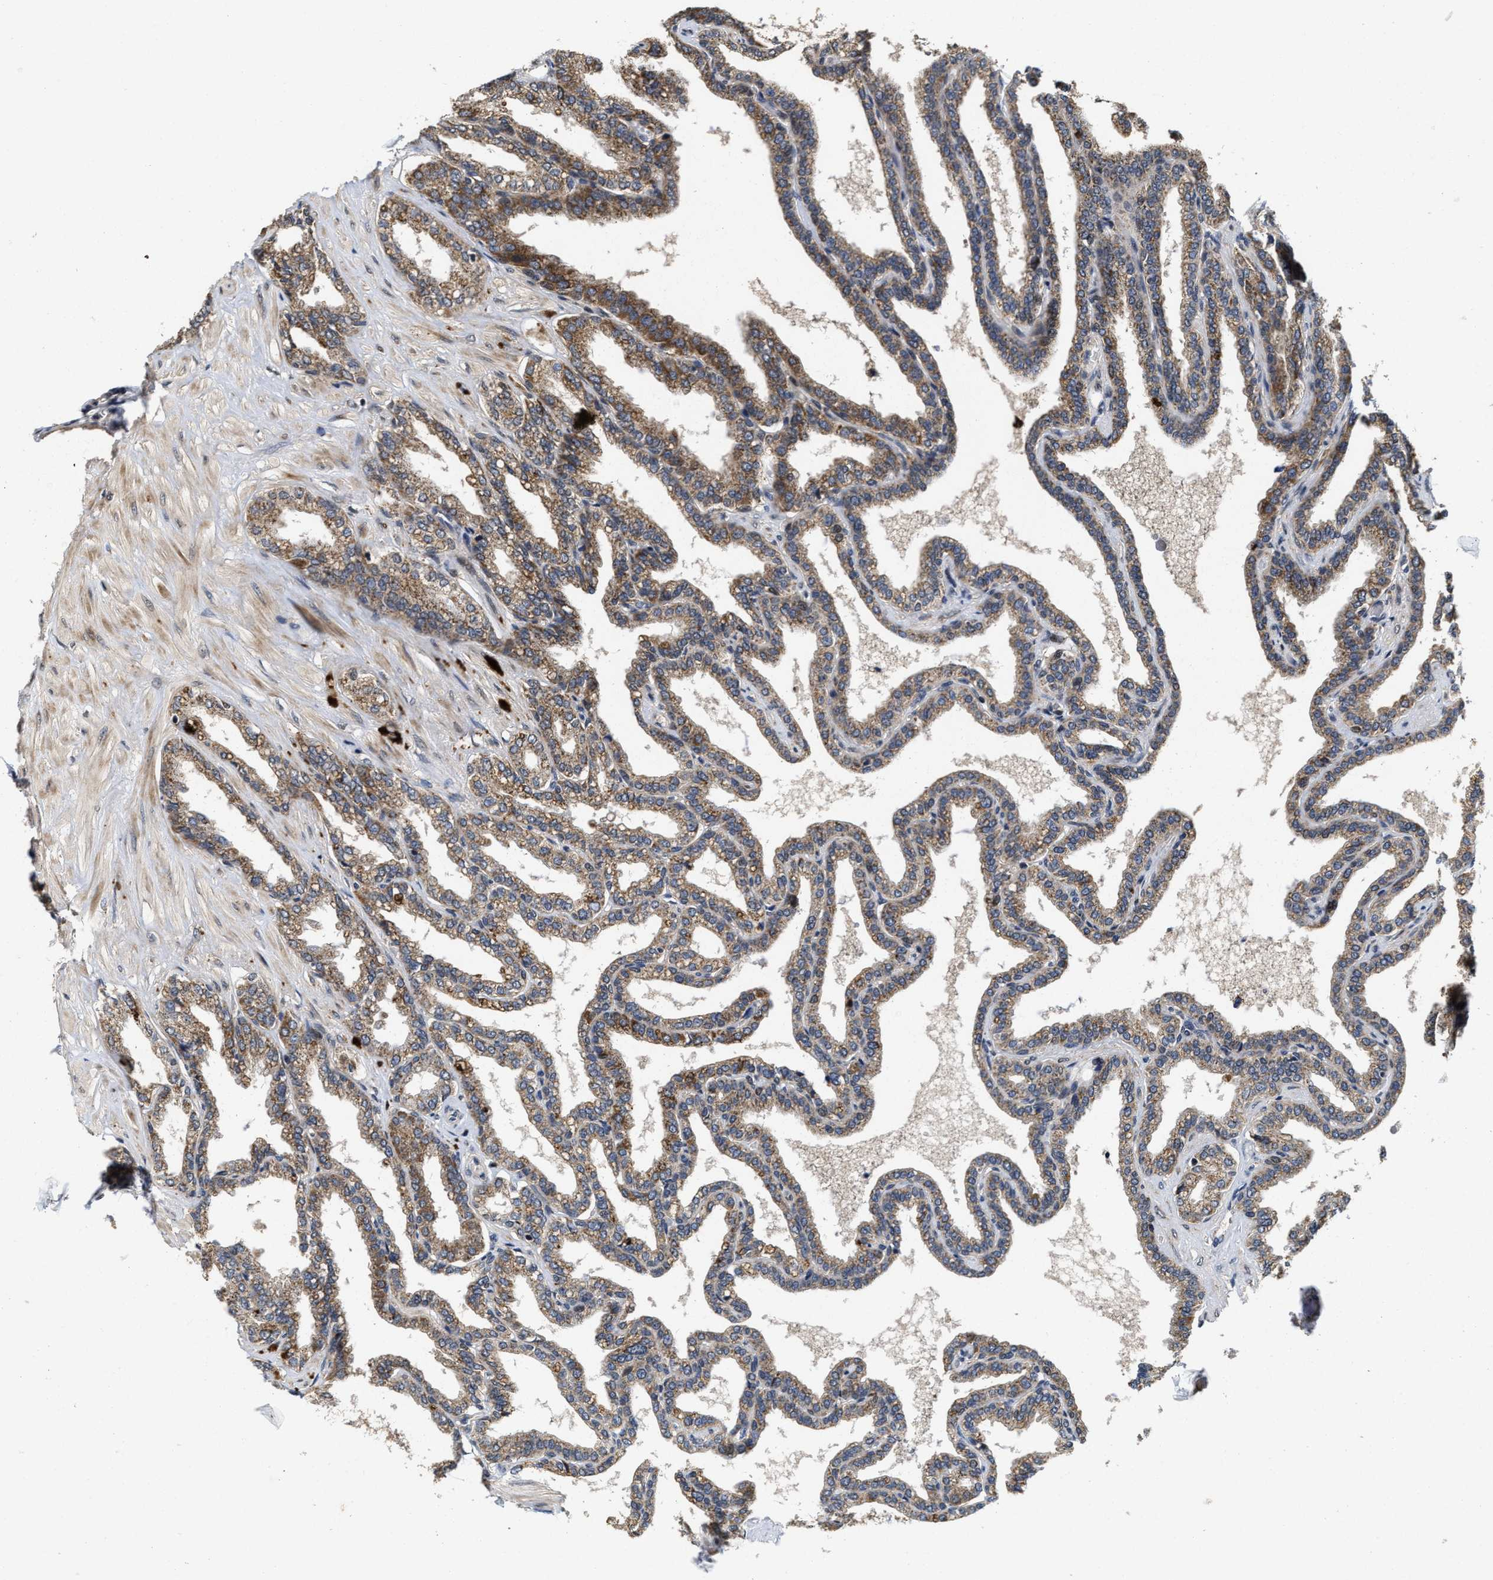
{"staining": {"intensity": "moderate", "quantity": ">75%", "location": "cytoplasmic/membranous"}, "tissue": "seminal vesicle", "cell_type": "Glandular cells", "image_type": "normal", "snomed": [{"axis": "morphology", "description": "Normal tissue, NOS"}, {"axis": "topography", "description": "Seminal veicle"}], "caption": "A high-resolution photomicrograph shows immunohistochemistry staining of normal seminal vesicle, which reveals moderate cytoplasmic/membranous staining in about >75% of glandular cells.", "gene": "SCYL2", "patient": {"sex": "male", "age": 46}}